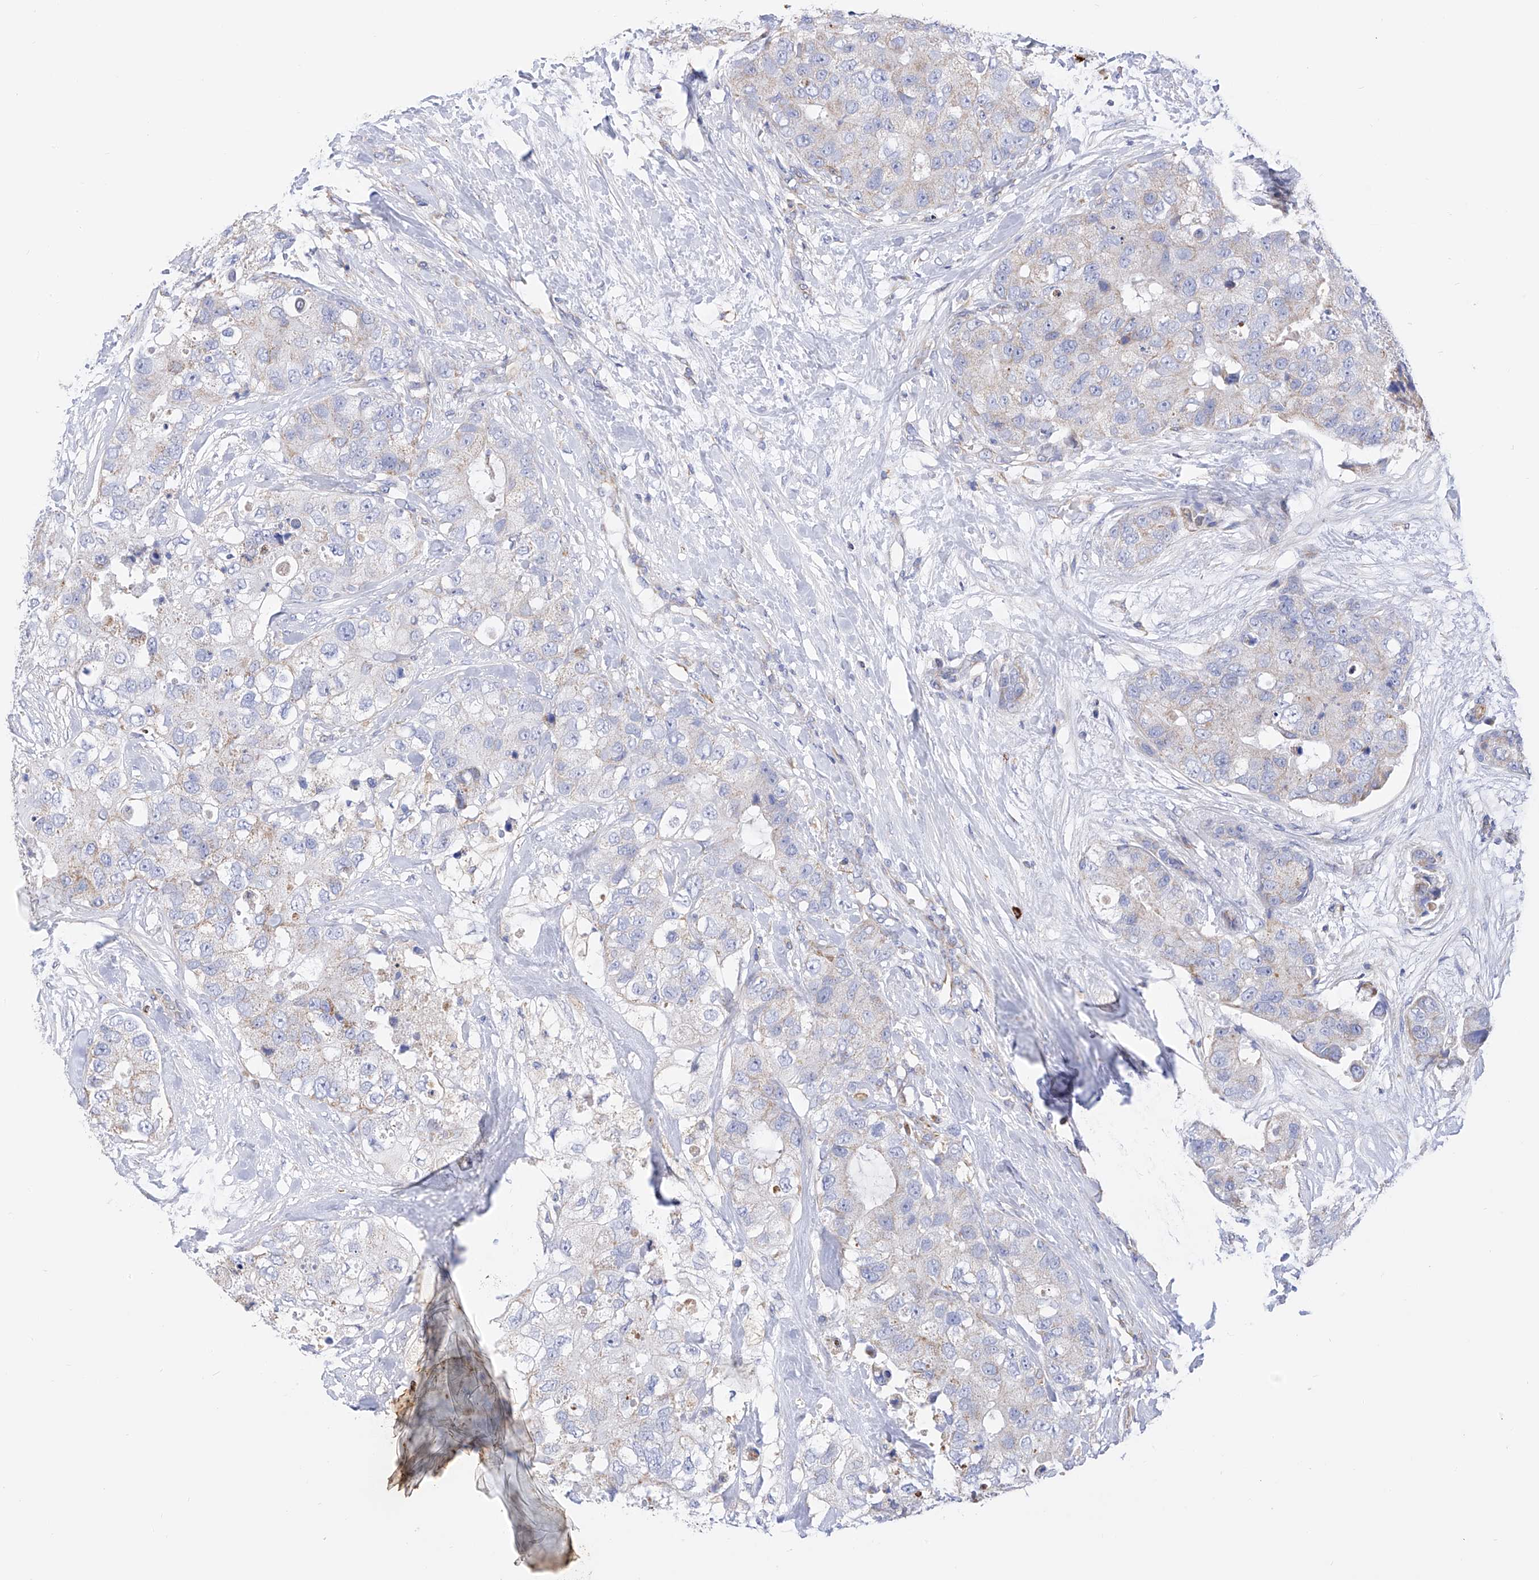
{"staining": {"intensity": "weak", "quantity": "<25%", "location": "cytoplasmic/membranous"}, "tissue": "breast cancer", "cell_type": "Tumor cells", "image_type": "cancer", "snomed": [{"axis": "morphology", "description": "Duct carcinoma"}, {"axis": "topography", "description": "Breast"}], "caption": "DAB immunohistochemical staining of human breast intraductal carcinoma reveals no significant staining in tumor cells.", "gene": "FLG", "patient": {"sex": "female", "age": 62}}